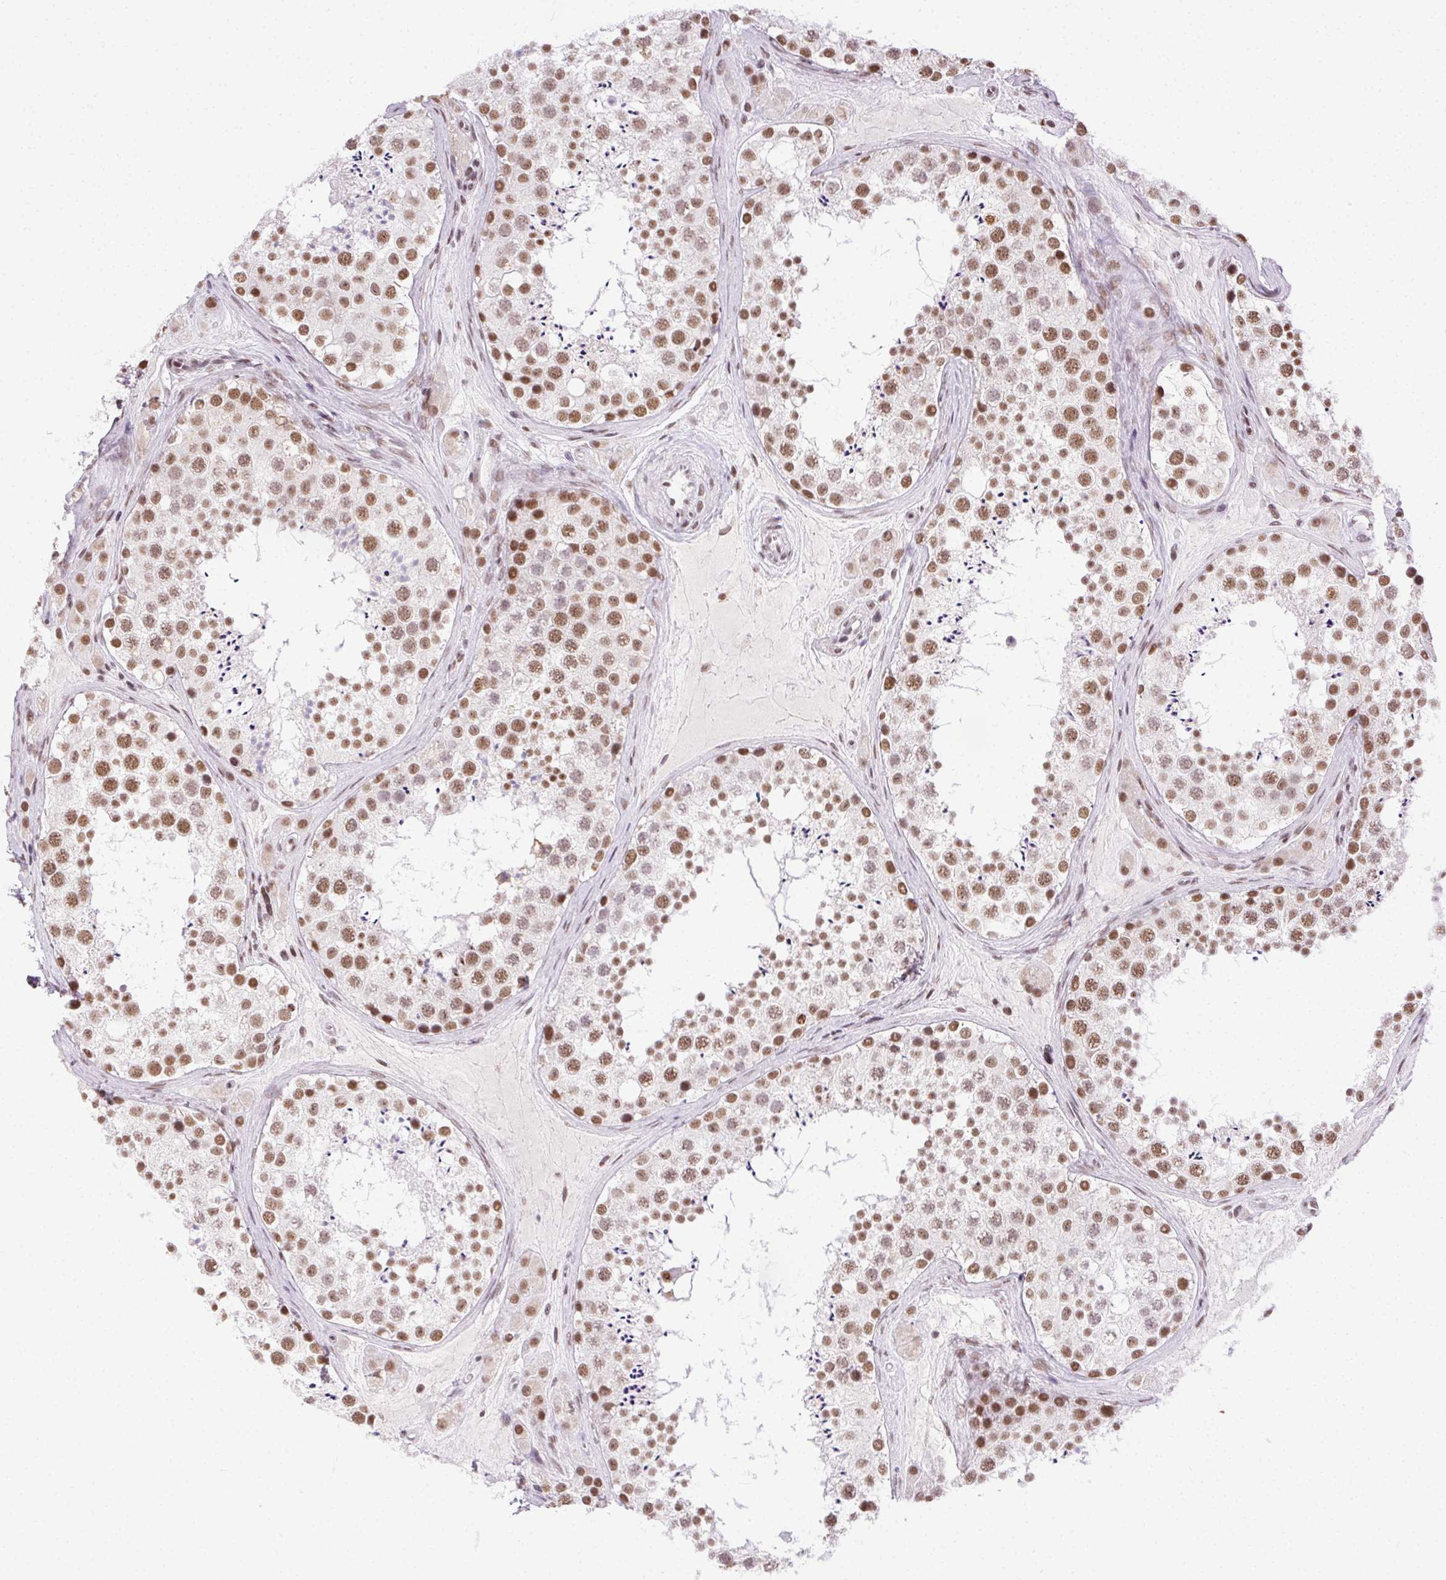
{"staining": {"intensity": "moderate", "quantity": ">75%", "location": "nuclear"}, "tissue": "testis", "cell_type": "Cells in seminiferous ducts", "image_type": "normal", "snomed": [{"axis": "morphology", "description": "Normal tissue, NOS"}, {"axis": "topography", "description": "Testis"}], "caption": "IHC staining of benign testis, which exhibits medium levels of moderate nuclear positivity in approximately >75% of cells in seminiferous ducts indicating moderate nuclear protein positivity. The staining was performed using DAB (3,3'-diaminobenzidine) (brown) for protein detection and nuclei were counterstained in hematoxylin (blue).", "gene": "TRA2B", "patient": {"sex": "male", "age": 41}}